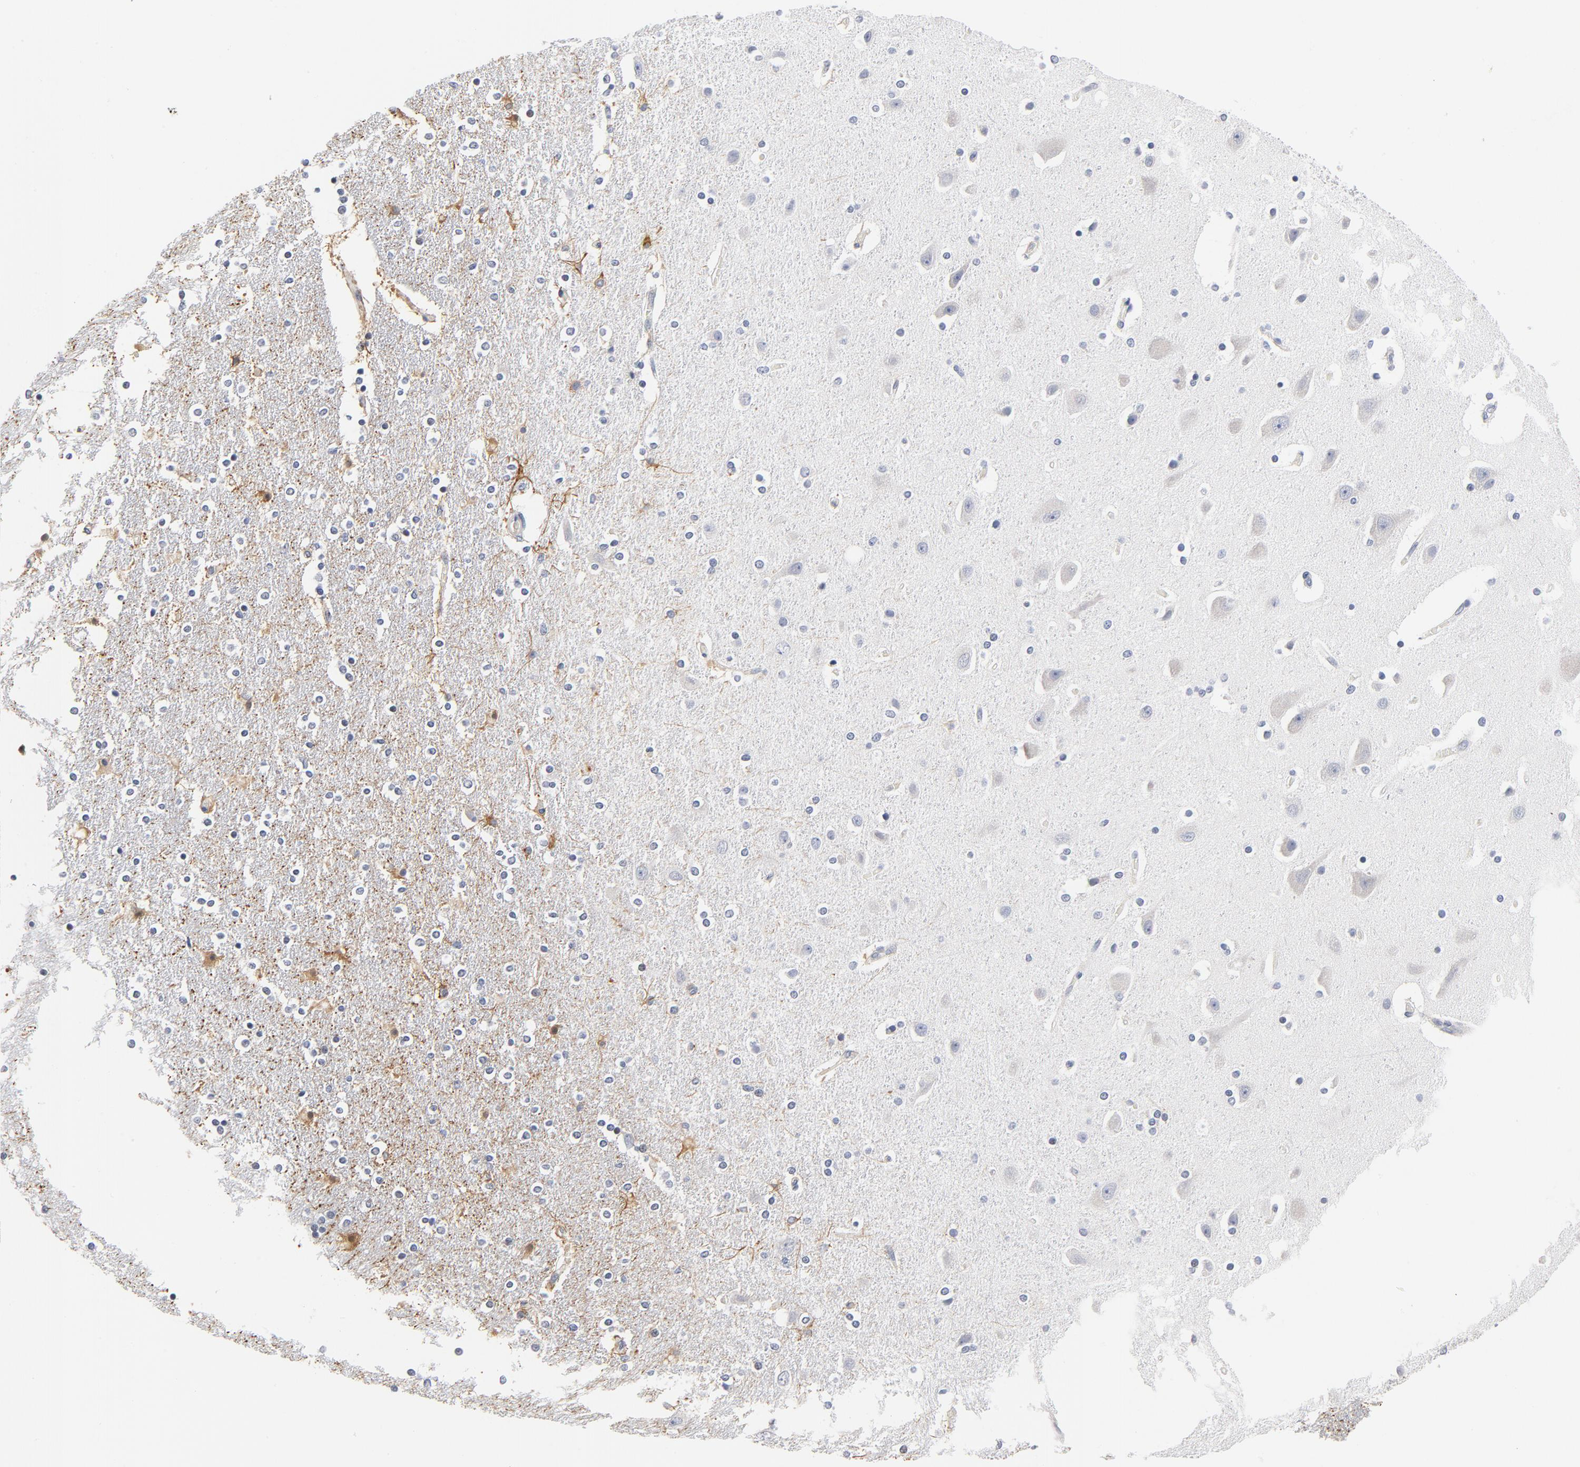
{"staining": {"intensity": "weak", "quantity": "25%-75%", "location": "cytoplasmic/membranous"}, "tissue": "caudate", "cell_type": "Glial cells", "image_type": "normal", "snomed": [{"axis": "morphology", "description": "Normal tissue, NOS"}, {"axis": "topography", "description": "Lateral ventricle wall"}], "caption": "Glial cells reveal low levels of weak cytoplasmic/membranous staining in approximately 25%-75% of cells in normal caudate. (brown staining indicates protein expression, while blue staining denotes nuclei).", "gene": "KCNK13", "patient": {"sex": "female", "age": 54}}